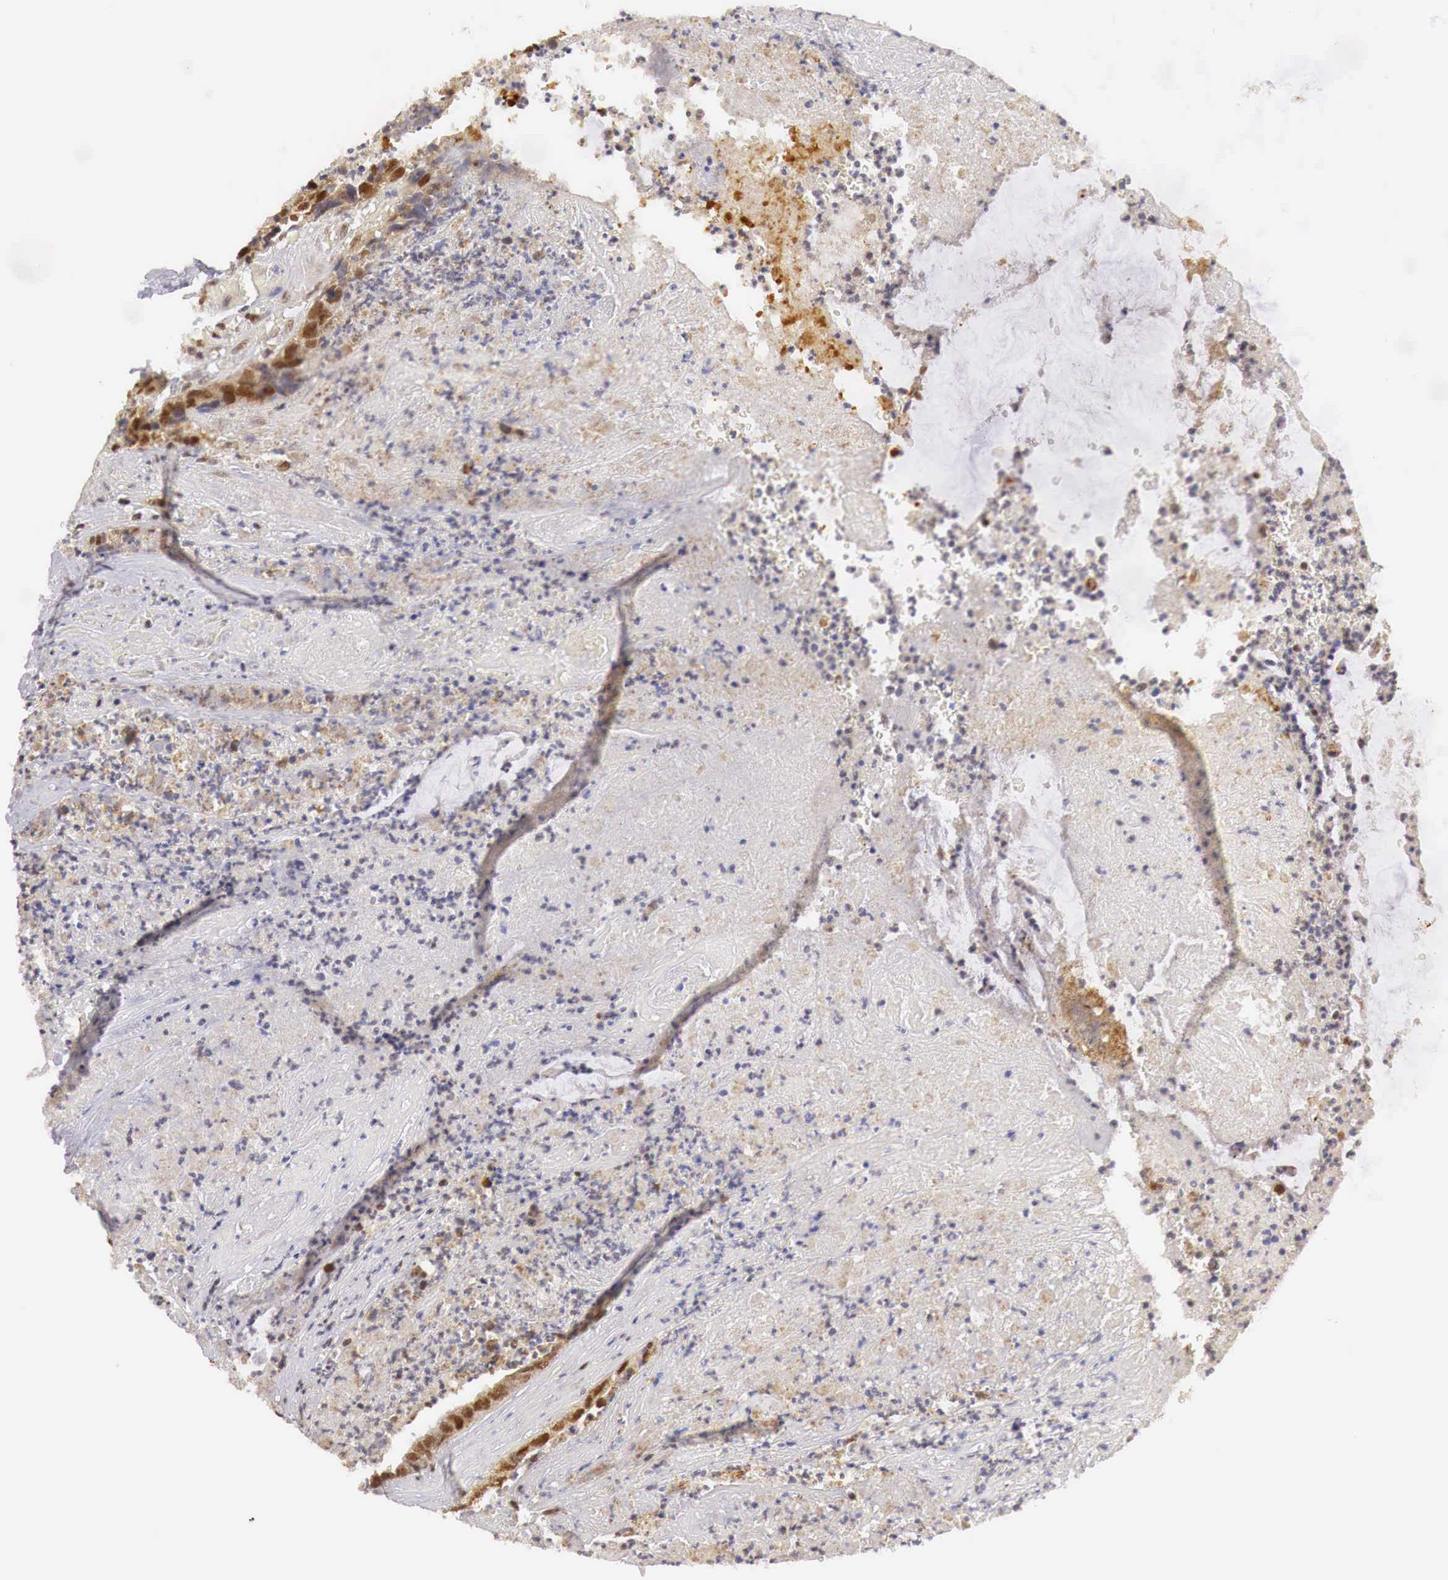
{"staining": {"intensity": "strong", "quantity": ">75%", "location": "cytoplasmic/membranous,nuclear"}, "tissue": "colorectal cancer", "cell_type": "Tumor cells", "image_type": "cancer", "snomed": [{"axis": "morphology", "description": "Adenocarcinoma, NOS"}, {"axis": "topography", "description": "Rectum"}], "caption": "Immunohistochemistry of human colorectal cancer displays high levels of strong cytoplasmic/membranous and nuclear positivity in about >75% of tumor cells.", "gene": "GPKOW", "patient": {"sex": "female", "age": 65}}